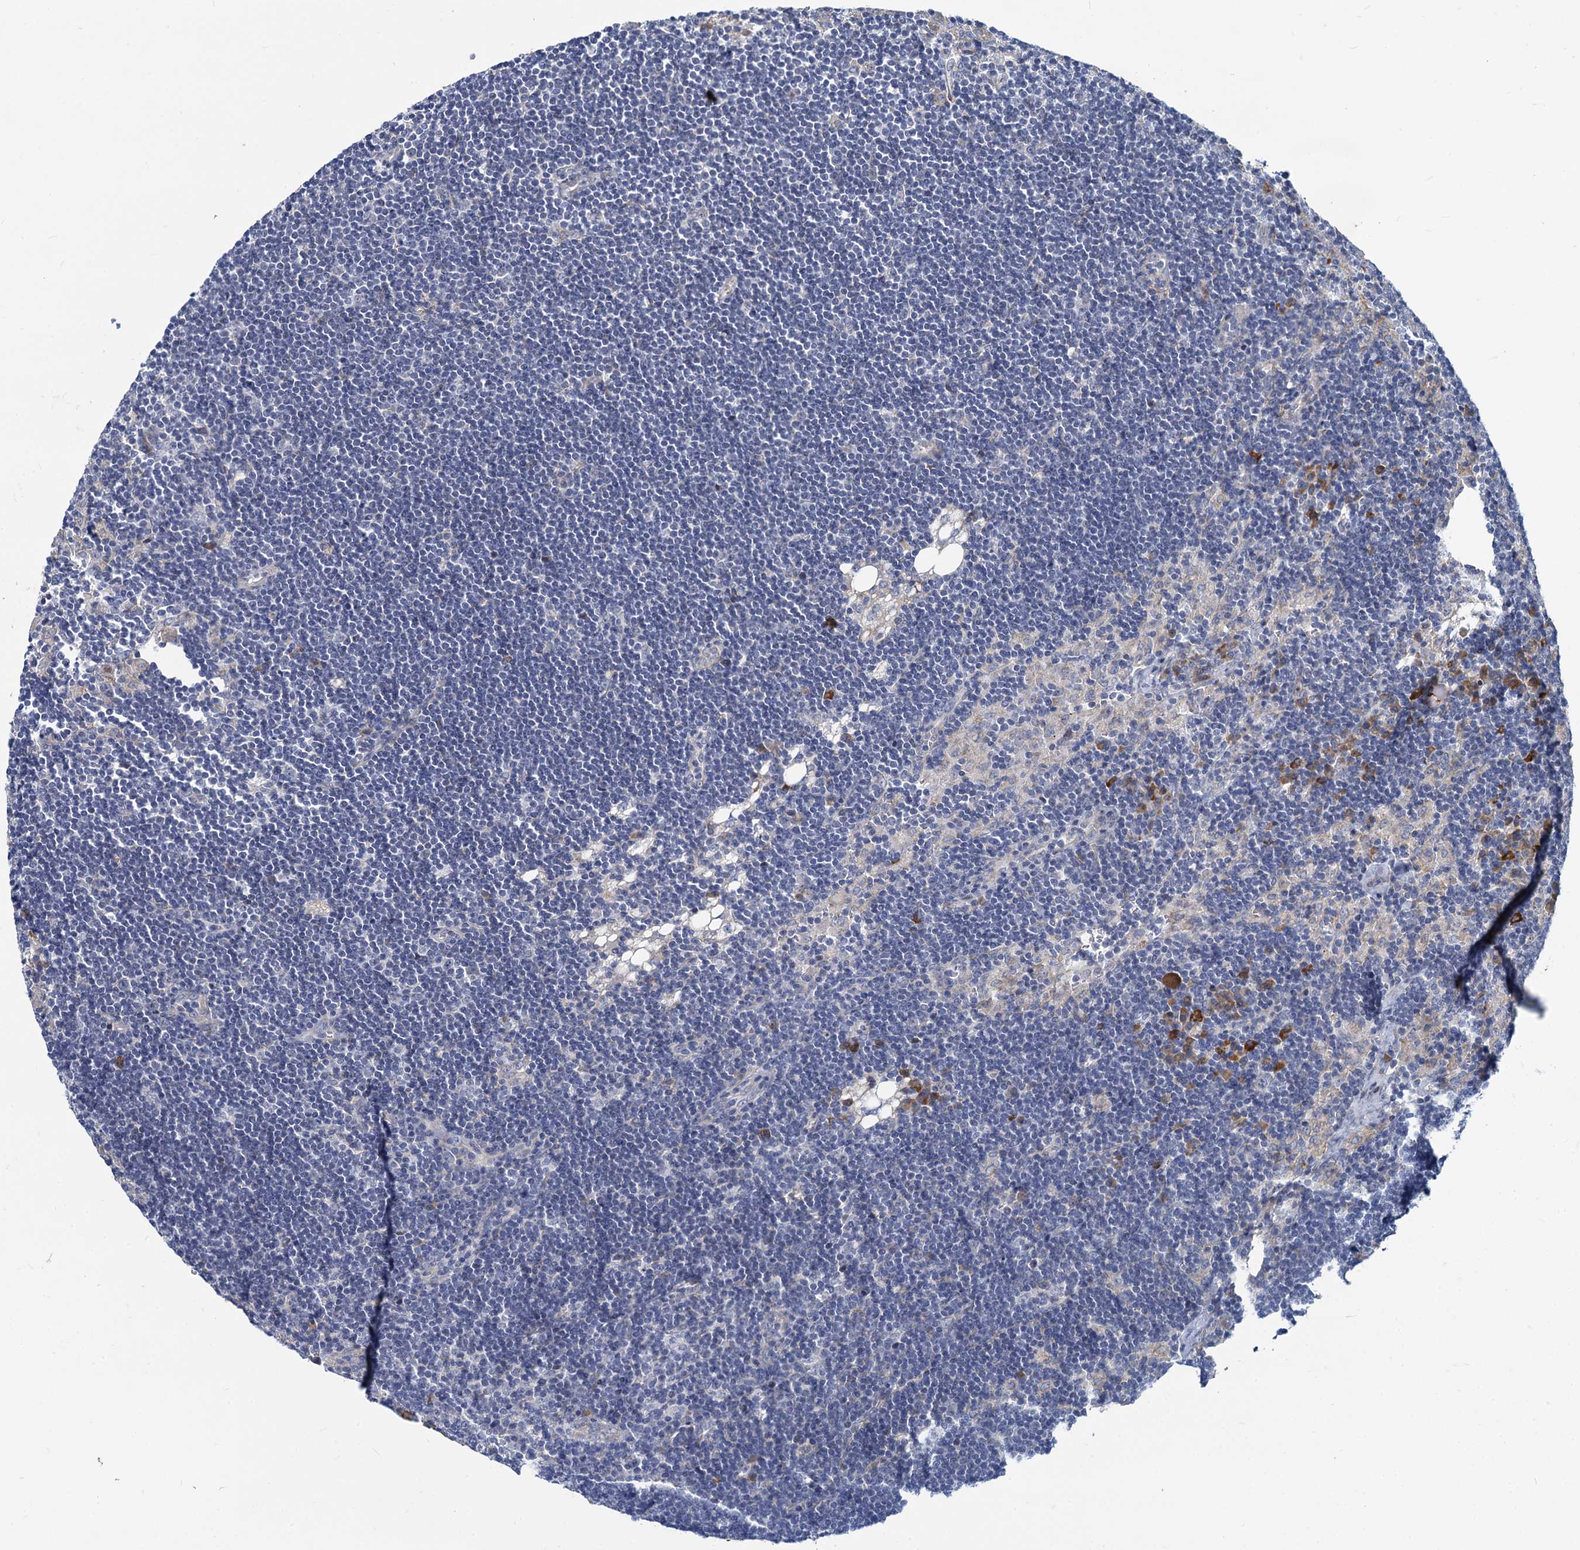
{"staining": {"intensity": "negative", "quantity": "none", "location": "none"}, "tissue": "lymph node", "cell_type": "Germinal center cells", "image_type": "normal", "snomed": [{"axis": "morphology", "description": "Normal tissue, NOS"}, {"axis": "topography", "description": "Lymph node"}], "caption": "Image shows no significant protein staining in germinal center cells of unremarkable lymph node.", "gene": "PRSS35", "patient": {"sex": "male", "age": 24}}